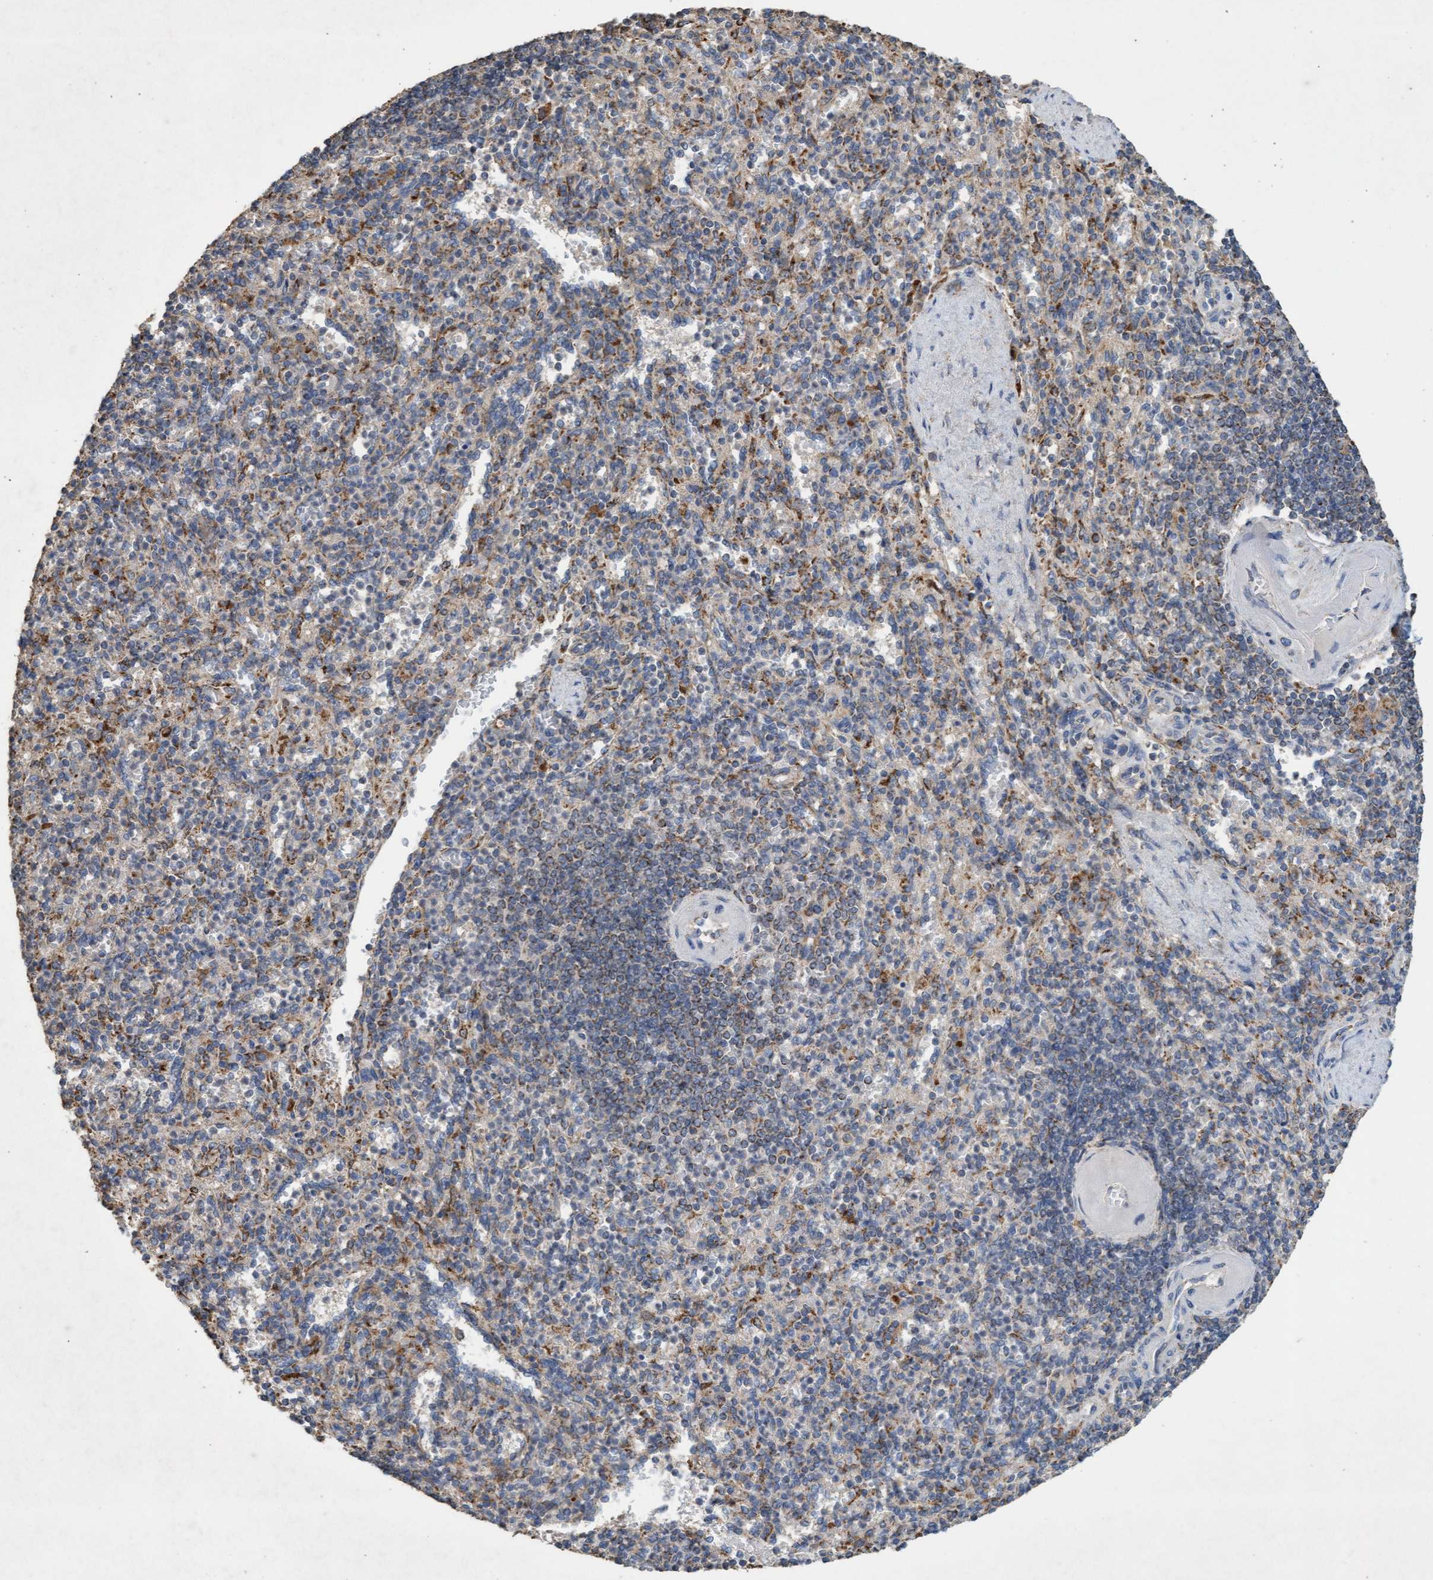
{"staining": {"intensity": "moderate", "quantity": "<25%", "location": "cytoplasmic/membranous"}, "tissue": "spleen", "cell_type": "Cells in red pulp", "image_type": "normal", "snomed": [{"axis": "morphology", "description": "Normal tissue, NOS"}, {"axis": "topography", "description": "Spleen"}], "caption": "A low amount of moderate cytoplasmic/membranous expression is appreciated in approximately <25% of cells in red pulp in normal spleen. (brown staining indicates protein expression, while blue staining denotes nuclei).", "gene": "ATPAF2", "patient": {"sex": "female", "age": 74}}